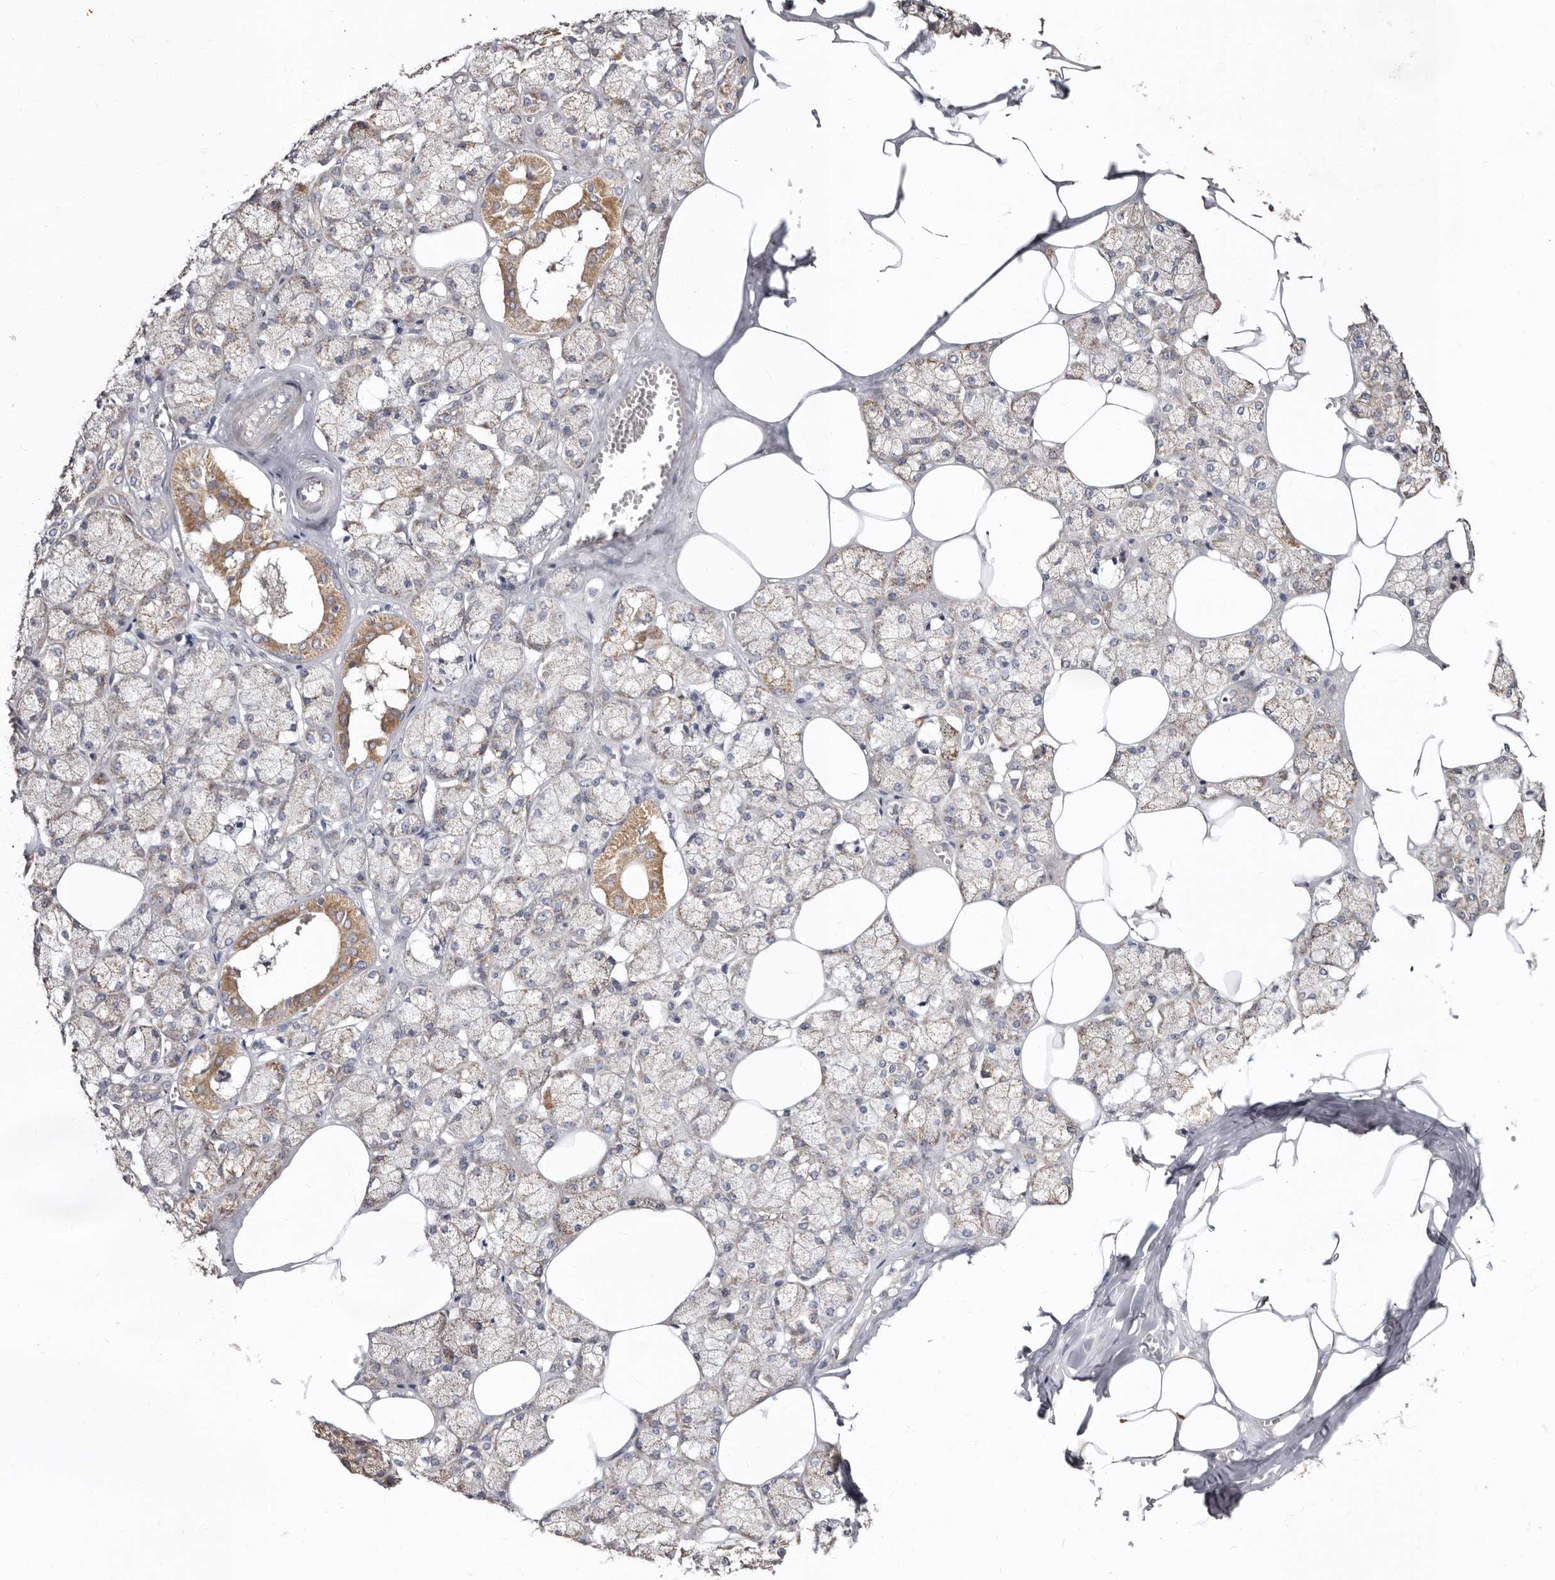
{"staining": {"intensity": "moderate", "quantity": "25%-75%", "location": "cytoplasmic/membranous"}, "tissue": "salivary gland", "cell_type": "Glandular cells", "image_type": "normal", "snomed": [{"axis": "morphology", "description": "Normal tissue, NOS"}, {"axis": "topography", "description": "Salivary gland"}], "caption": "A high-resolution image shows immunohistochemistry (IHC) staining of unremarkable salivary gland, which displays moderate cytoplasmic/membranous staining in about 25%-75% of glandular cells.", "gene": "BAIAP2L1", "patient": {"sex": "male", "age": 62}}